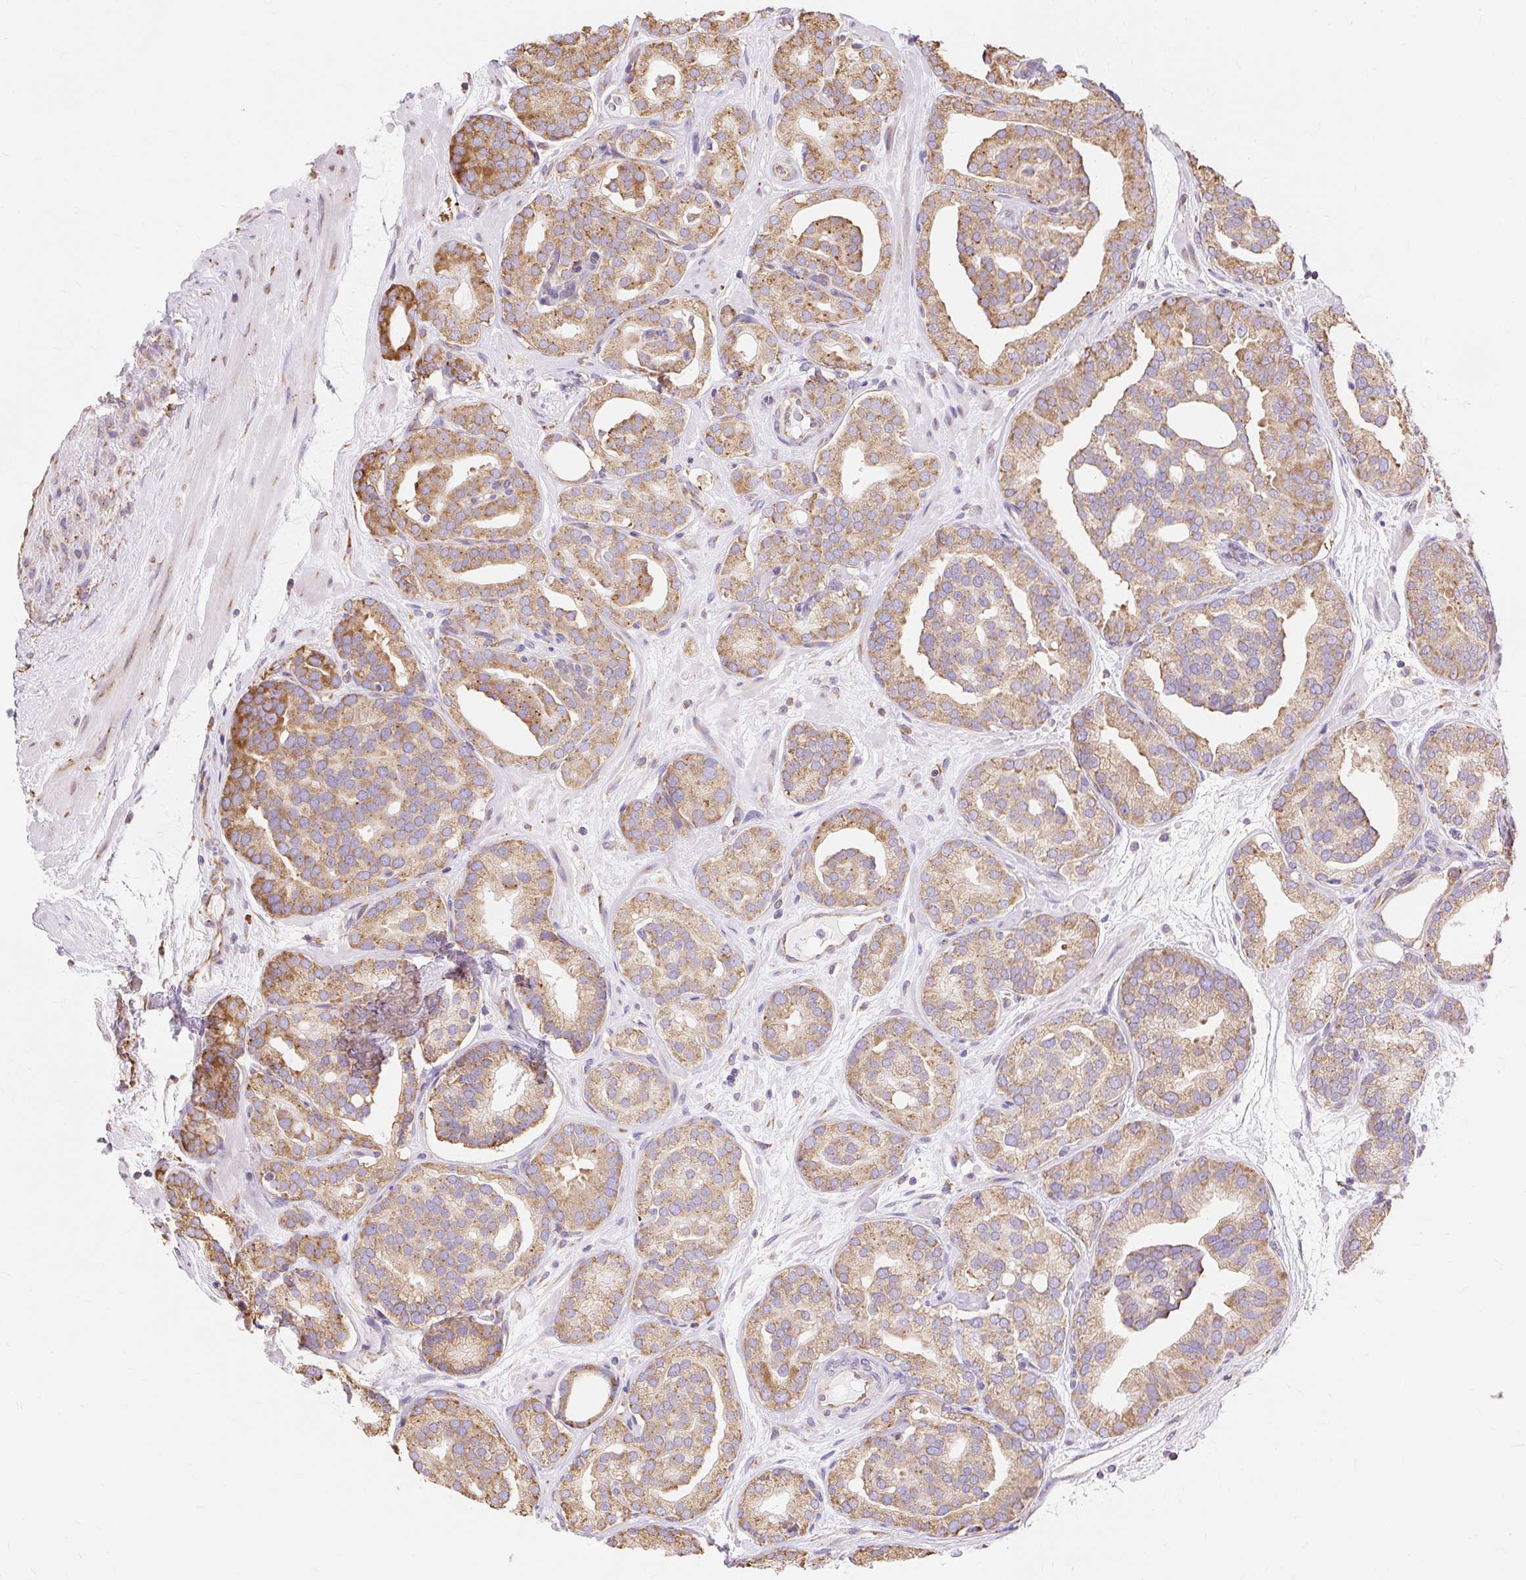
{"staining": {"intensity": "moderate", "quantity": ">75%", "location": "cytoplasmic/membranous"}, "tissue": "prostate cancer", "cell_type": "Tumor cells", "image_type": "cancer", "snomed": [{"axis": "morphology", "description": "Adenocarcinoma, High grade"}, {"axis": "topography", "description": "Prostate"}], "caption": "There is medium levels of moderate cytoplasmic/membranous expression in tumor cells of prostate cancer (adenocarcinoma (high-grade)), as demonstrated by immunohistochemical staining (brown color).", "gene": "RPS17", "patient": {"sex": "male", "age": 66}}